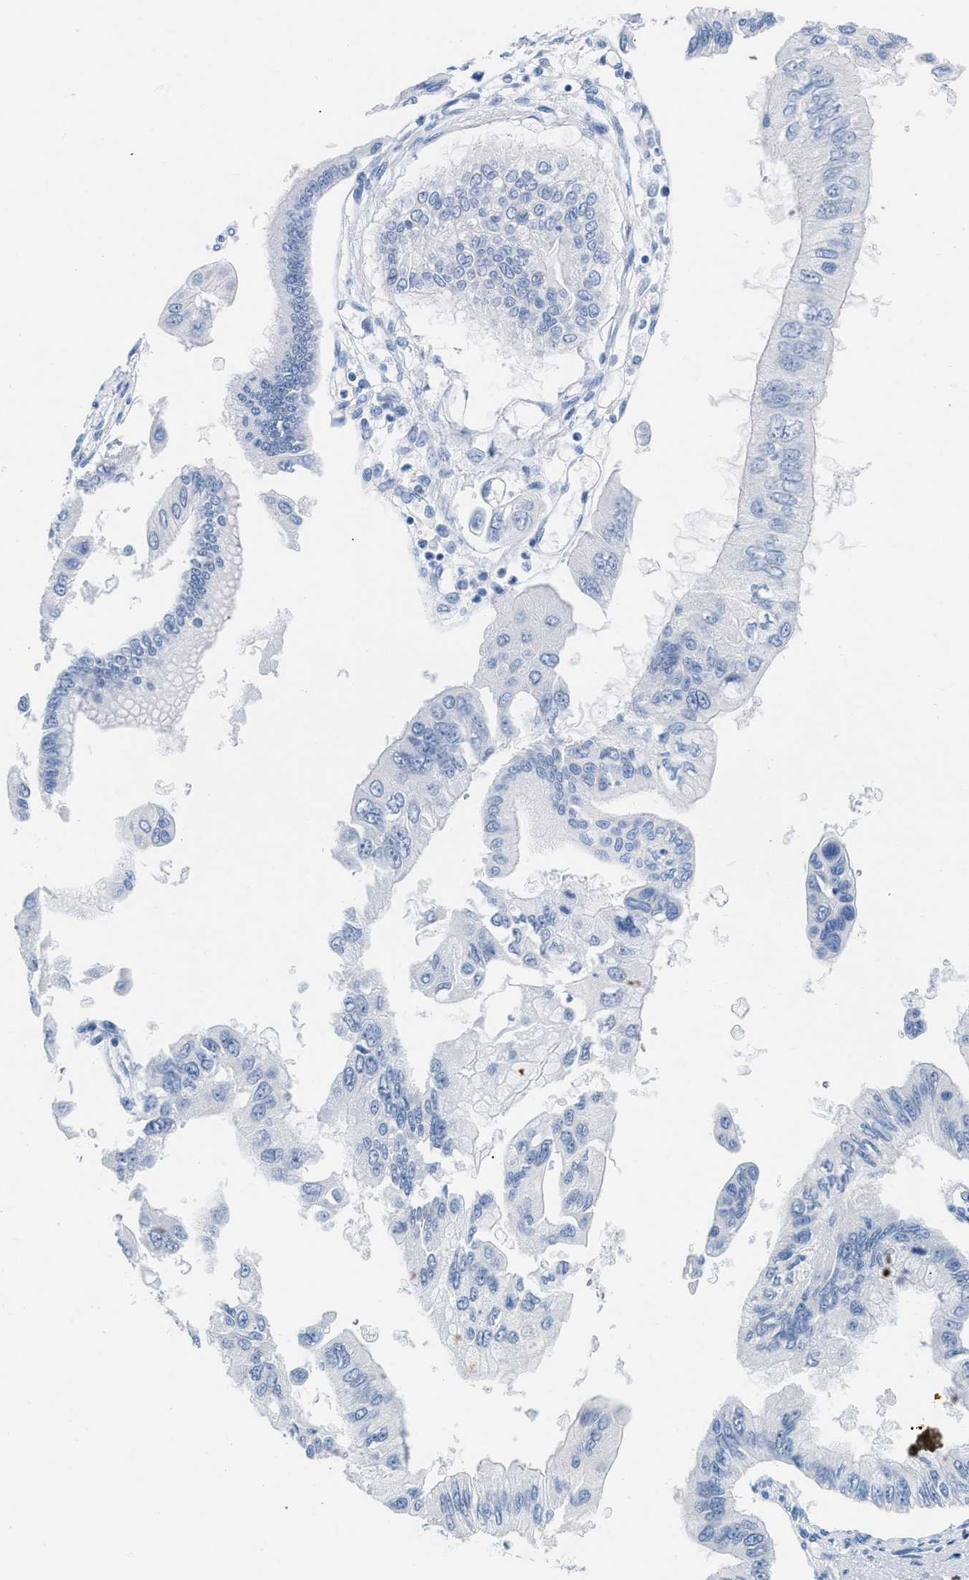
{"staining": {"intensity": "negative", "quantity": "none", "location": "none"}, "tissue": "pancreatic cancer", "cell_type": "Tumor cells", "image_type": "cancer", "snomed": [{"axis": "morphology", "description": "Adenocarcinoma, NOS"}, {"axis": "topography", "description": "Pancreas"}], "caption": "Immunohistochemistry (IHC) histopathology image of neoplastic tissue: adenocarcinoma (pancreatic) stained with DAB (3,3'-diaminobenzidine) demonstrates no significant protein staining in tumor cells. (DAB (3,3'-diaminobenzidine) immunohistochemistry with hematoxylin counter stain).", "gene": "NFATC2", "patient": {"sex": "female", "age": 77}}